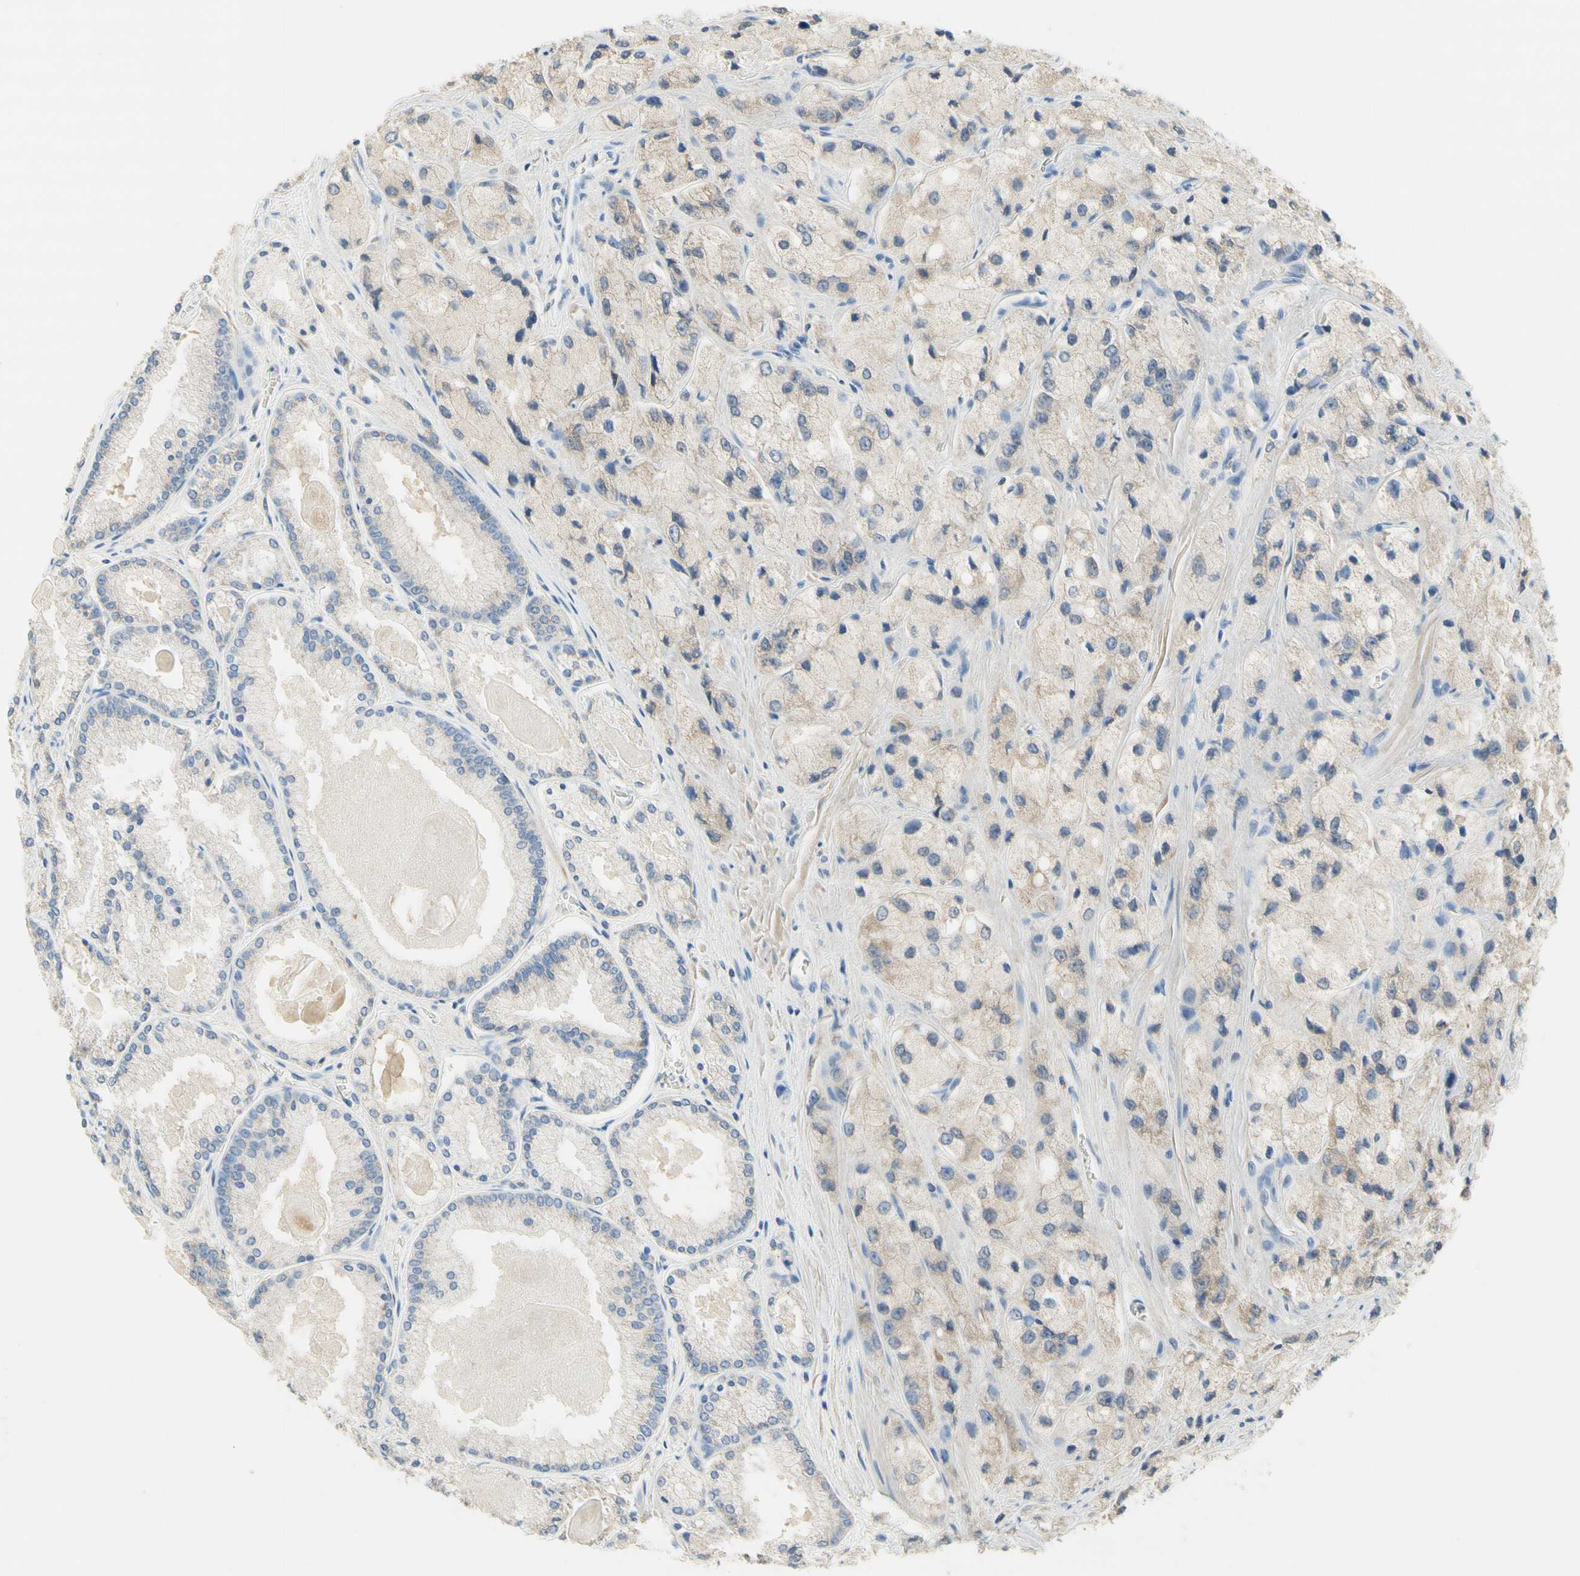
{"staining": {"intensity": "weak", "quantity": "25%-75%", "location": "cytoplasmic/membranous"}, "tissue": "prostate cancer", "cell_type": "Tumor cells", "image_type": "cancer", "snomed": [{"axis": "morphology", "description": "Adenocarcinoma, High grade"}, {"axis": "topography", "description": "Prostate"}], "caption": "The immunohistochemical stain shows weak cytoplasmic/membranous staining in tumor cells of prostate cancer tissue.", "gene": "NECTIN4", "patient": {"sex": "male", "age": 58}}